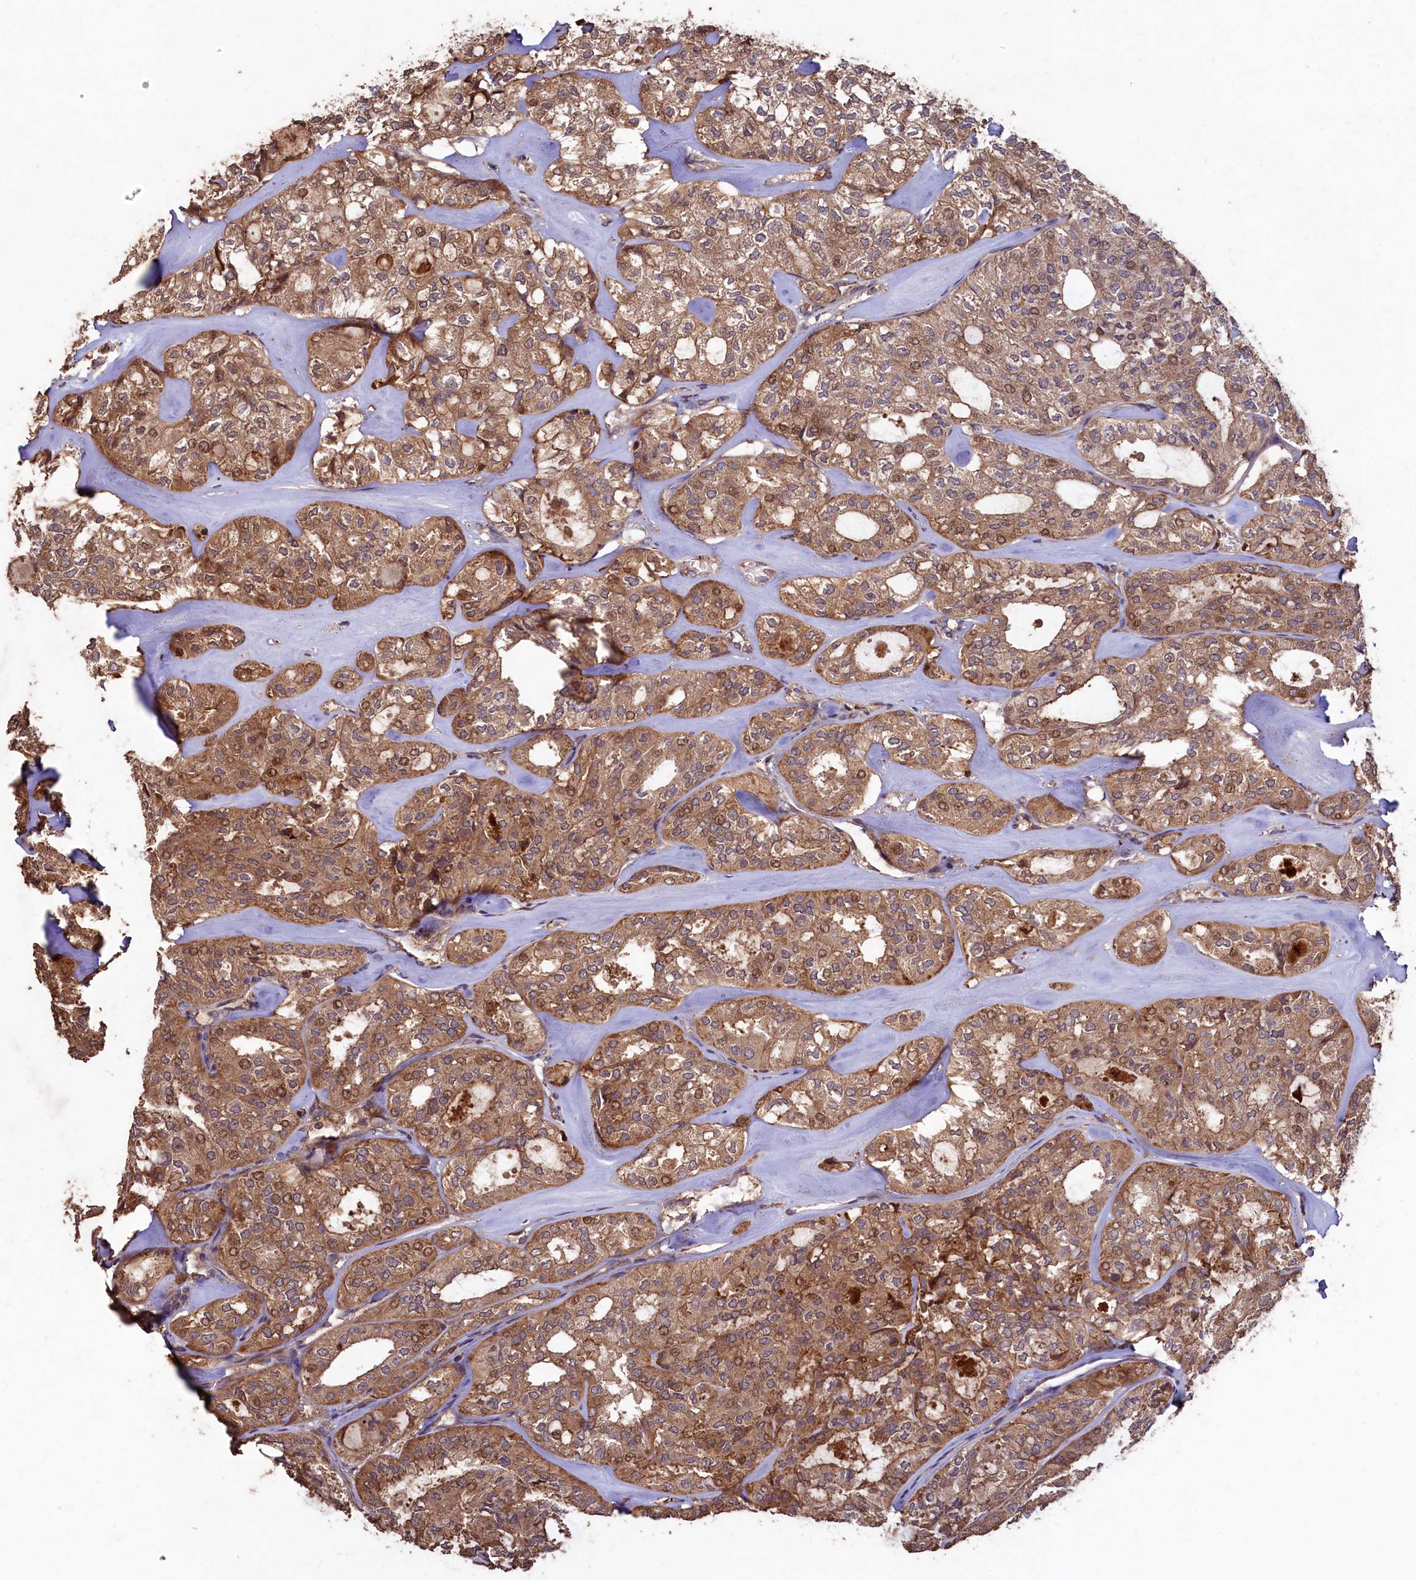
{"staining": {"intensity": "moderate", "quantity": ">75%", "location": "cytoplasmic/membranous"}, "tissue": "thyroid cancer", "cell_type": "Tumor cells", "image_type": "cancer", "snomed": [{"axis": "morphology", "description": "Follicular adenoma carcinoma, NOS"}, {"axis": "topography", "description": "Thyroid gland"}], "caption": "Thyroid cancer stained with DAB (3,3'-diaminobenzidine) immunohistochemistry (IHC) shows medium levels of moderate cytoplasmic/membranous positivity in approximately >75% of tumor cells.", "gene": "TMEM98", "patient": {"sex": "male", "age": 75}}